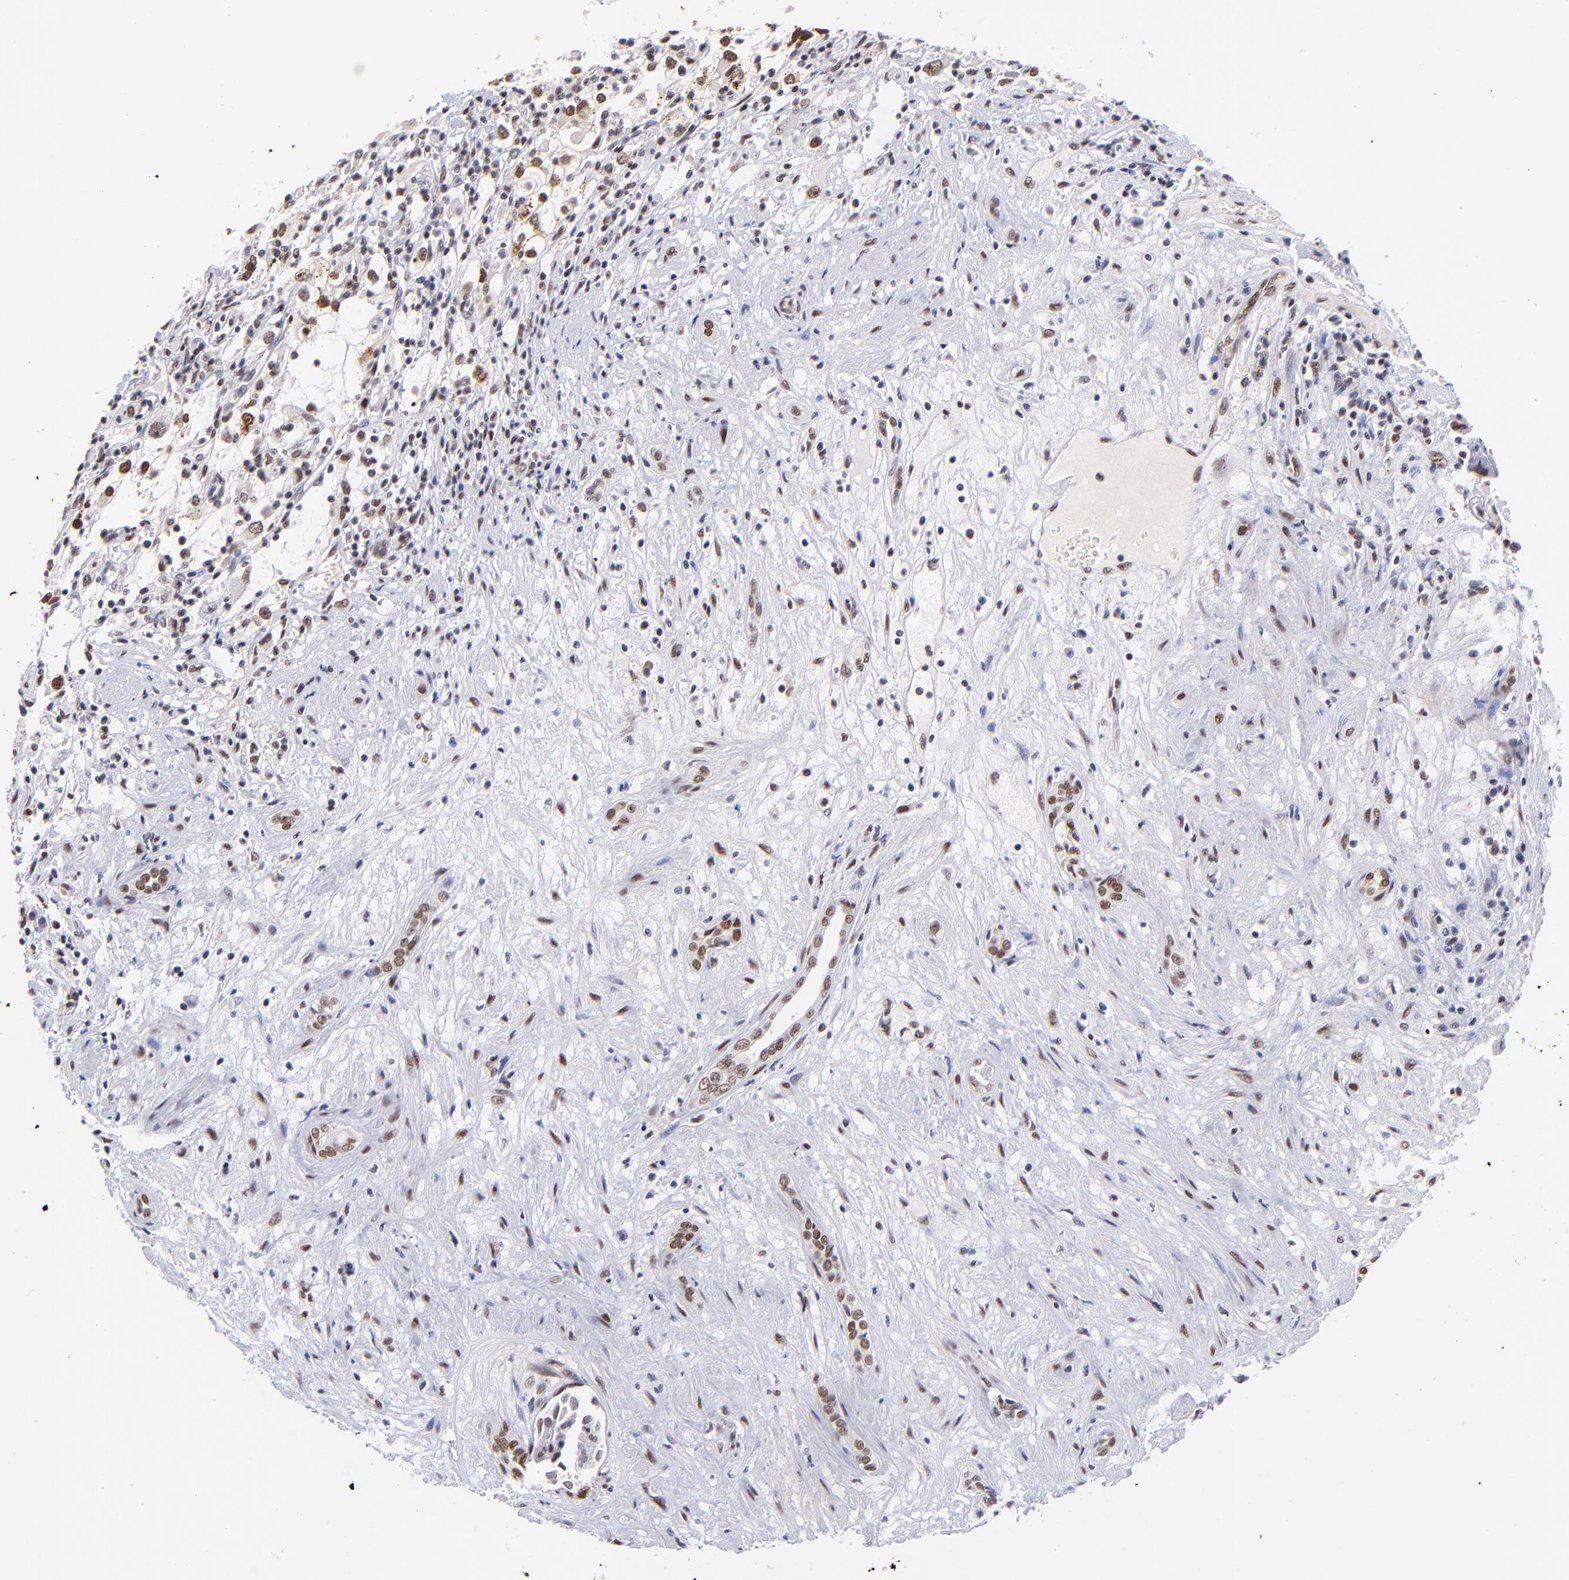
{"staining": {"intensity": "moderate", "quantity": ">75%", "location": "nuclear"}, "tissue": "renal cancer", "cell_type": "Tumor cells", "image_type": "cancer", "snomed": [{"axis": "morphology", "description": "Adenocarcinoma, NOS"}, {"axis": "topography", "description": "Kidney"}], "caption": "Moderate nuclear protein staining is present in approximately >75% of tumor cells in renal cancer (adenocarcinoma).", "gene": "MIDEAS", "patient": {"sex": "female", "age": 52}}